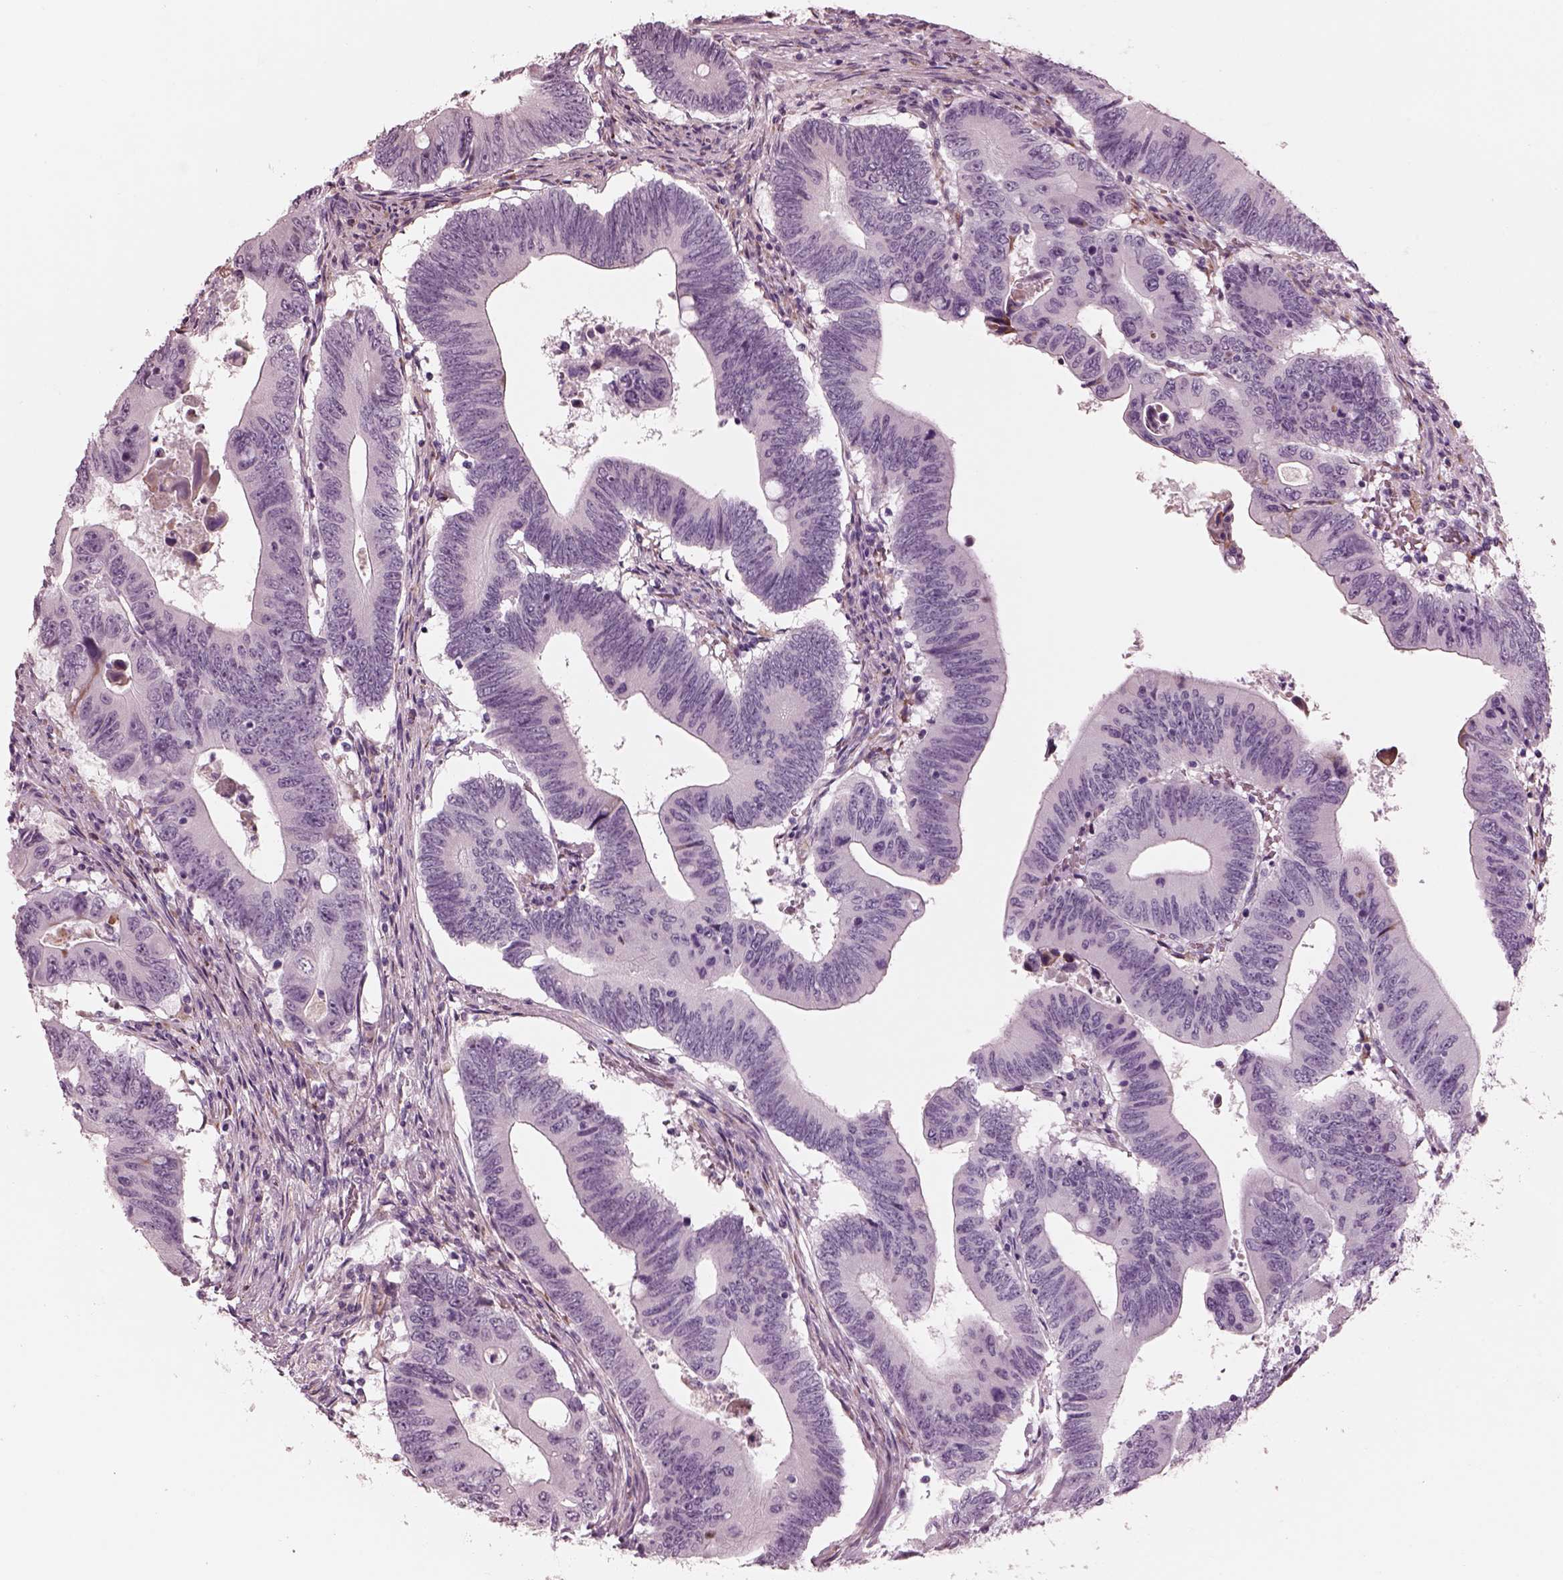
{"staining": {"intensity": "negative", "quantity": "none", "location": "none"}, "tissue": "colorectal cancer", "cell_type": "Tumor cells", "image_type": "cancer", "snomed": [{"axis": "morphology", "description": "Adenocarcinoma, NOS"}, {"axis": "topography", "description": "Colon"}], "caption": "Tumor cells are negative for brown protein staining in colorectal cancer.", "gene": "CADM2", "patient": {"sex": "female", "age": 90}}